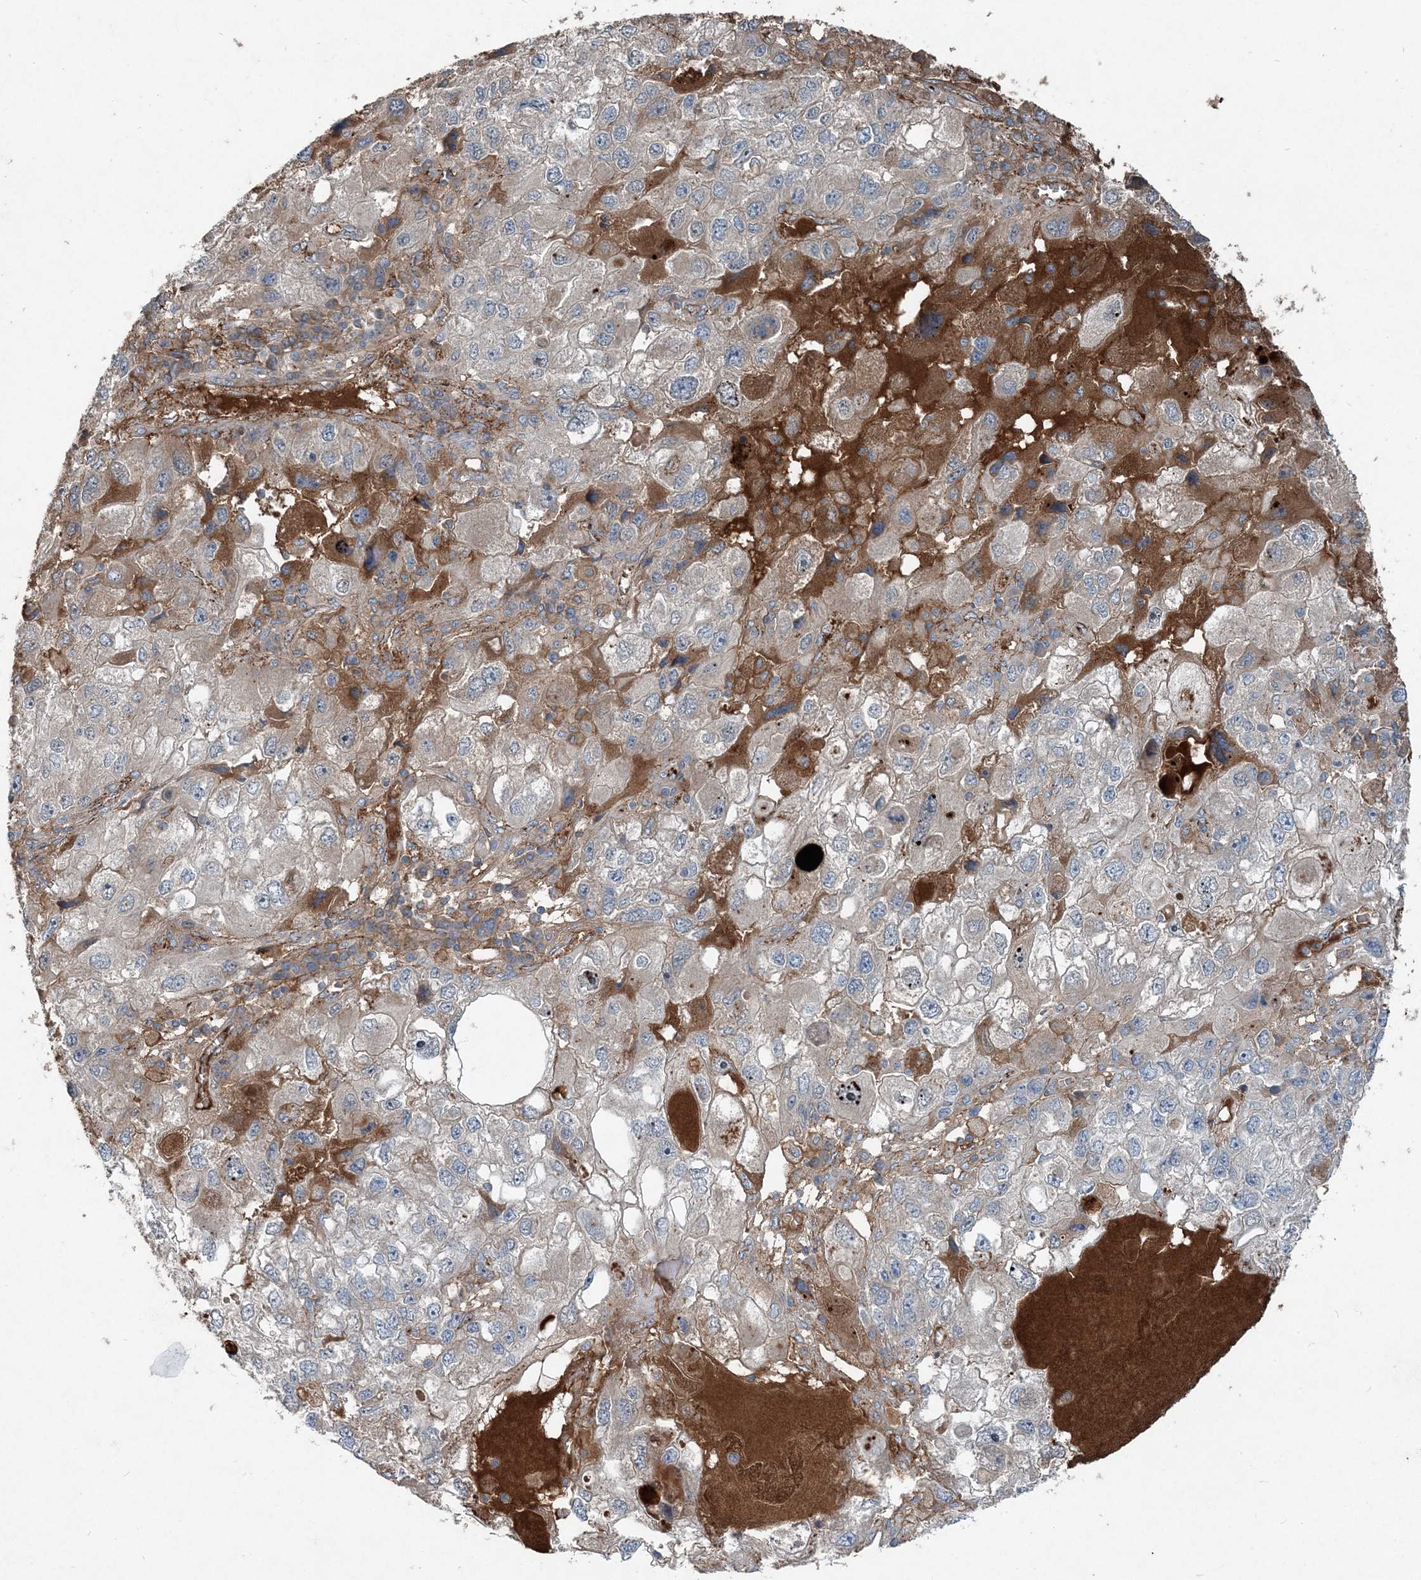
{"staining": {"intensity": "moderate", "quantity": "<25%", "location": "cytoplasmic/membranous"}, "tissue": "endometrial cancer", "cell_type": "Tumor cells", "image_type": "cancer", "snomed": [{"axis": "morphology", "description": "Adenocarcinoma, NOS"}, {"axis": "topography", "description": "Endometrium"}], "caption": "Endometrial adenocarcinoma stained with DAB IHC exhibits low levels of moderate cytoplasmic/membranous staining in approximately <25% of tumor cells.", "gene": "ABHD14B", "patient": {"sex": "female", "age": 49}}